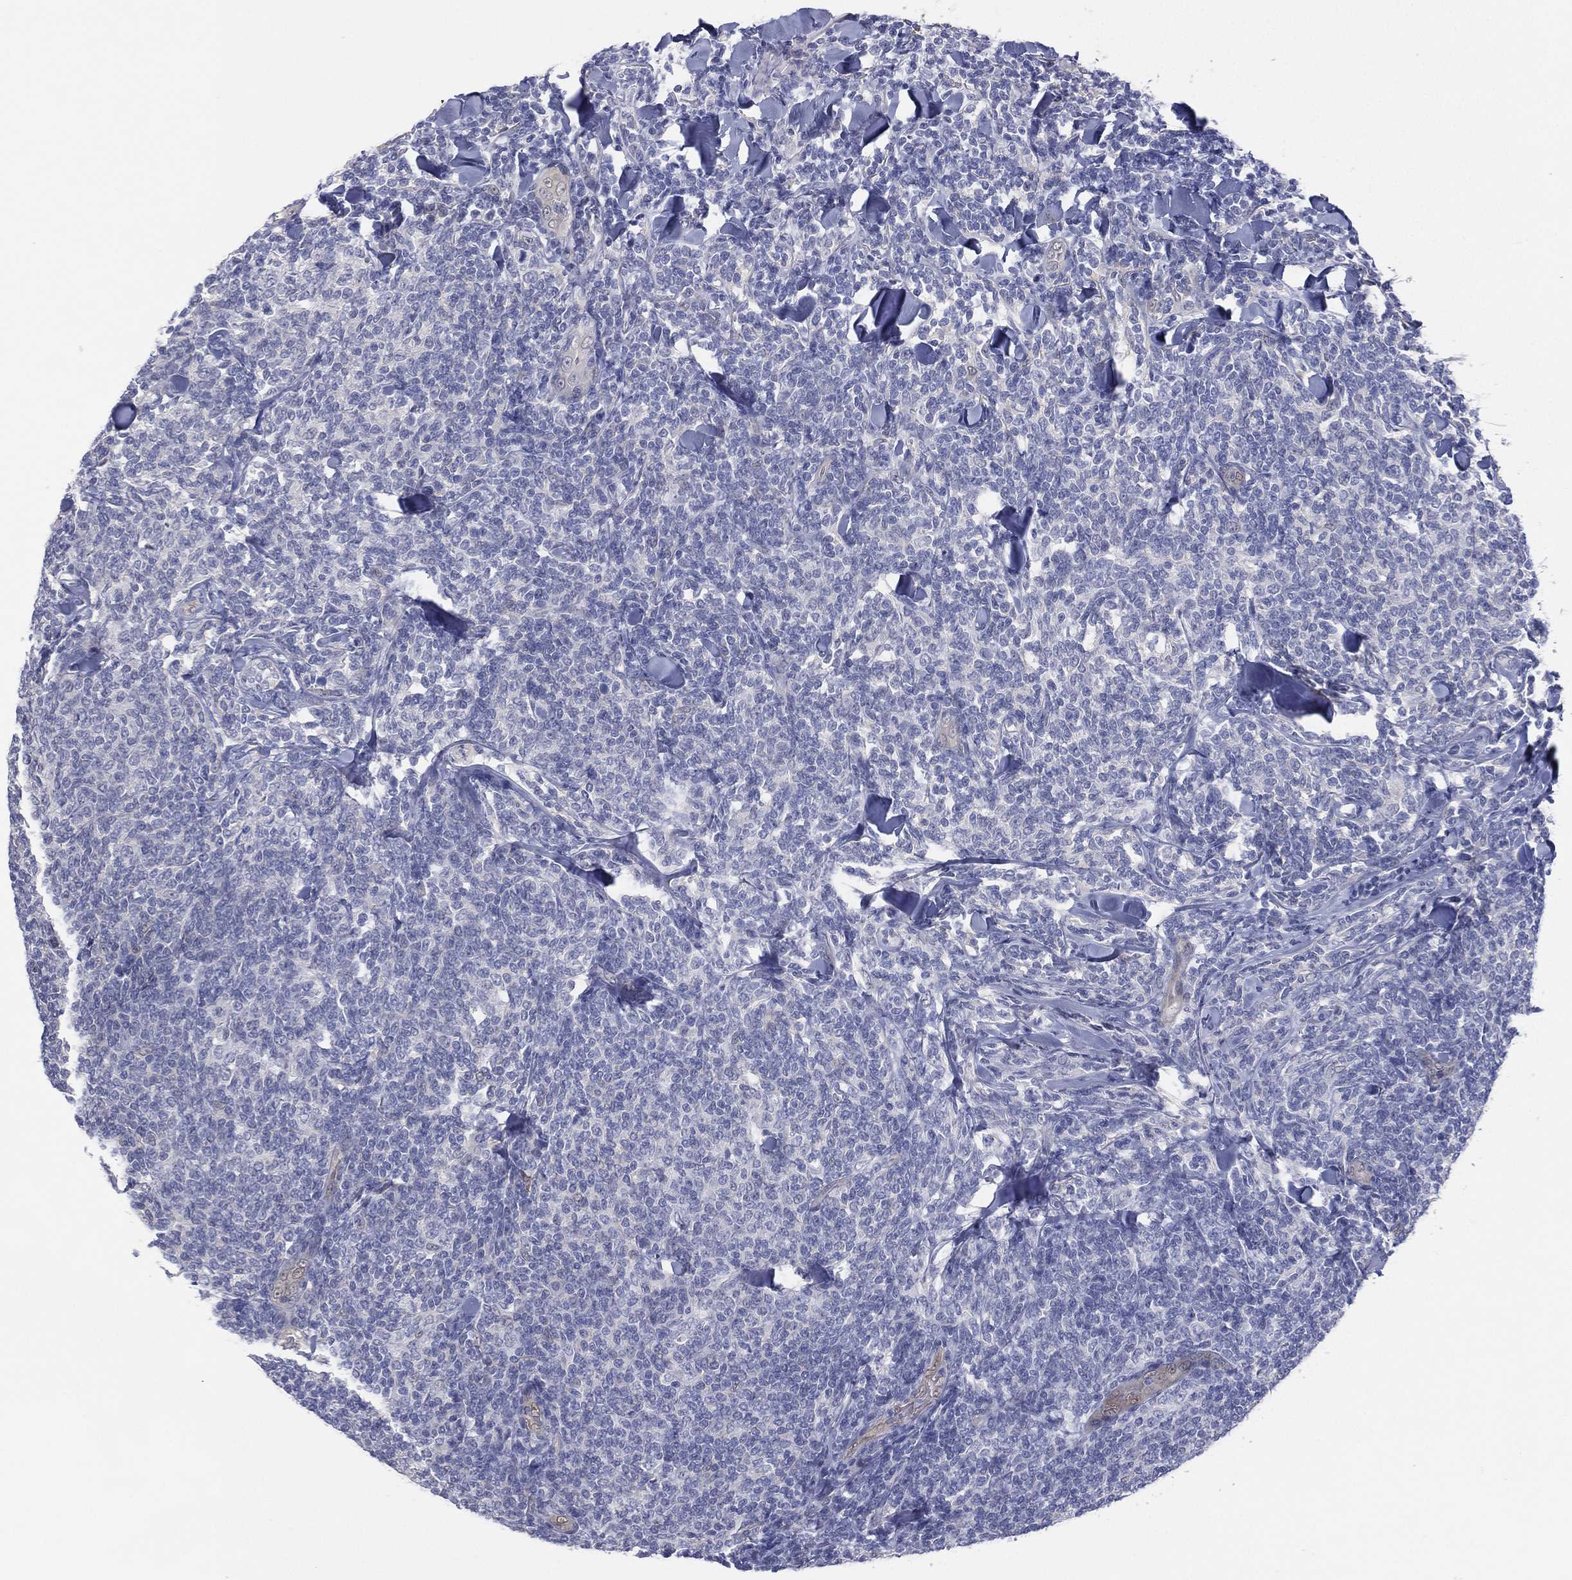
{"staining": {"intensity": "negative", "quantity": "none", "location": "none"}, "tissue": "lymphoma", "cell_type": "Tumor cells", "image_type": "cancer", "snomed": [{"axis": "morphology", "description": "Malignant lymphoma, non-Hodgkin's type, Low grade"}, {"axis": "topography", "description": "Lymph node"}], "caption": "Protein analysis of malignant lymphoma, non-Hodgkin's type (low-grade) demonstrates no significant positivity in tumor cells.", "gene": "DDAH1", "patient": {"sex": "female", "age": 56}}